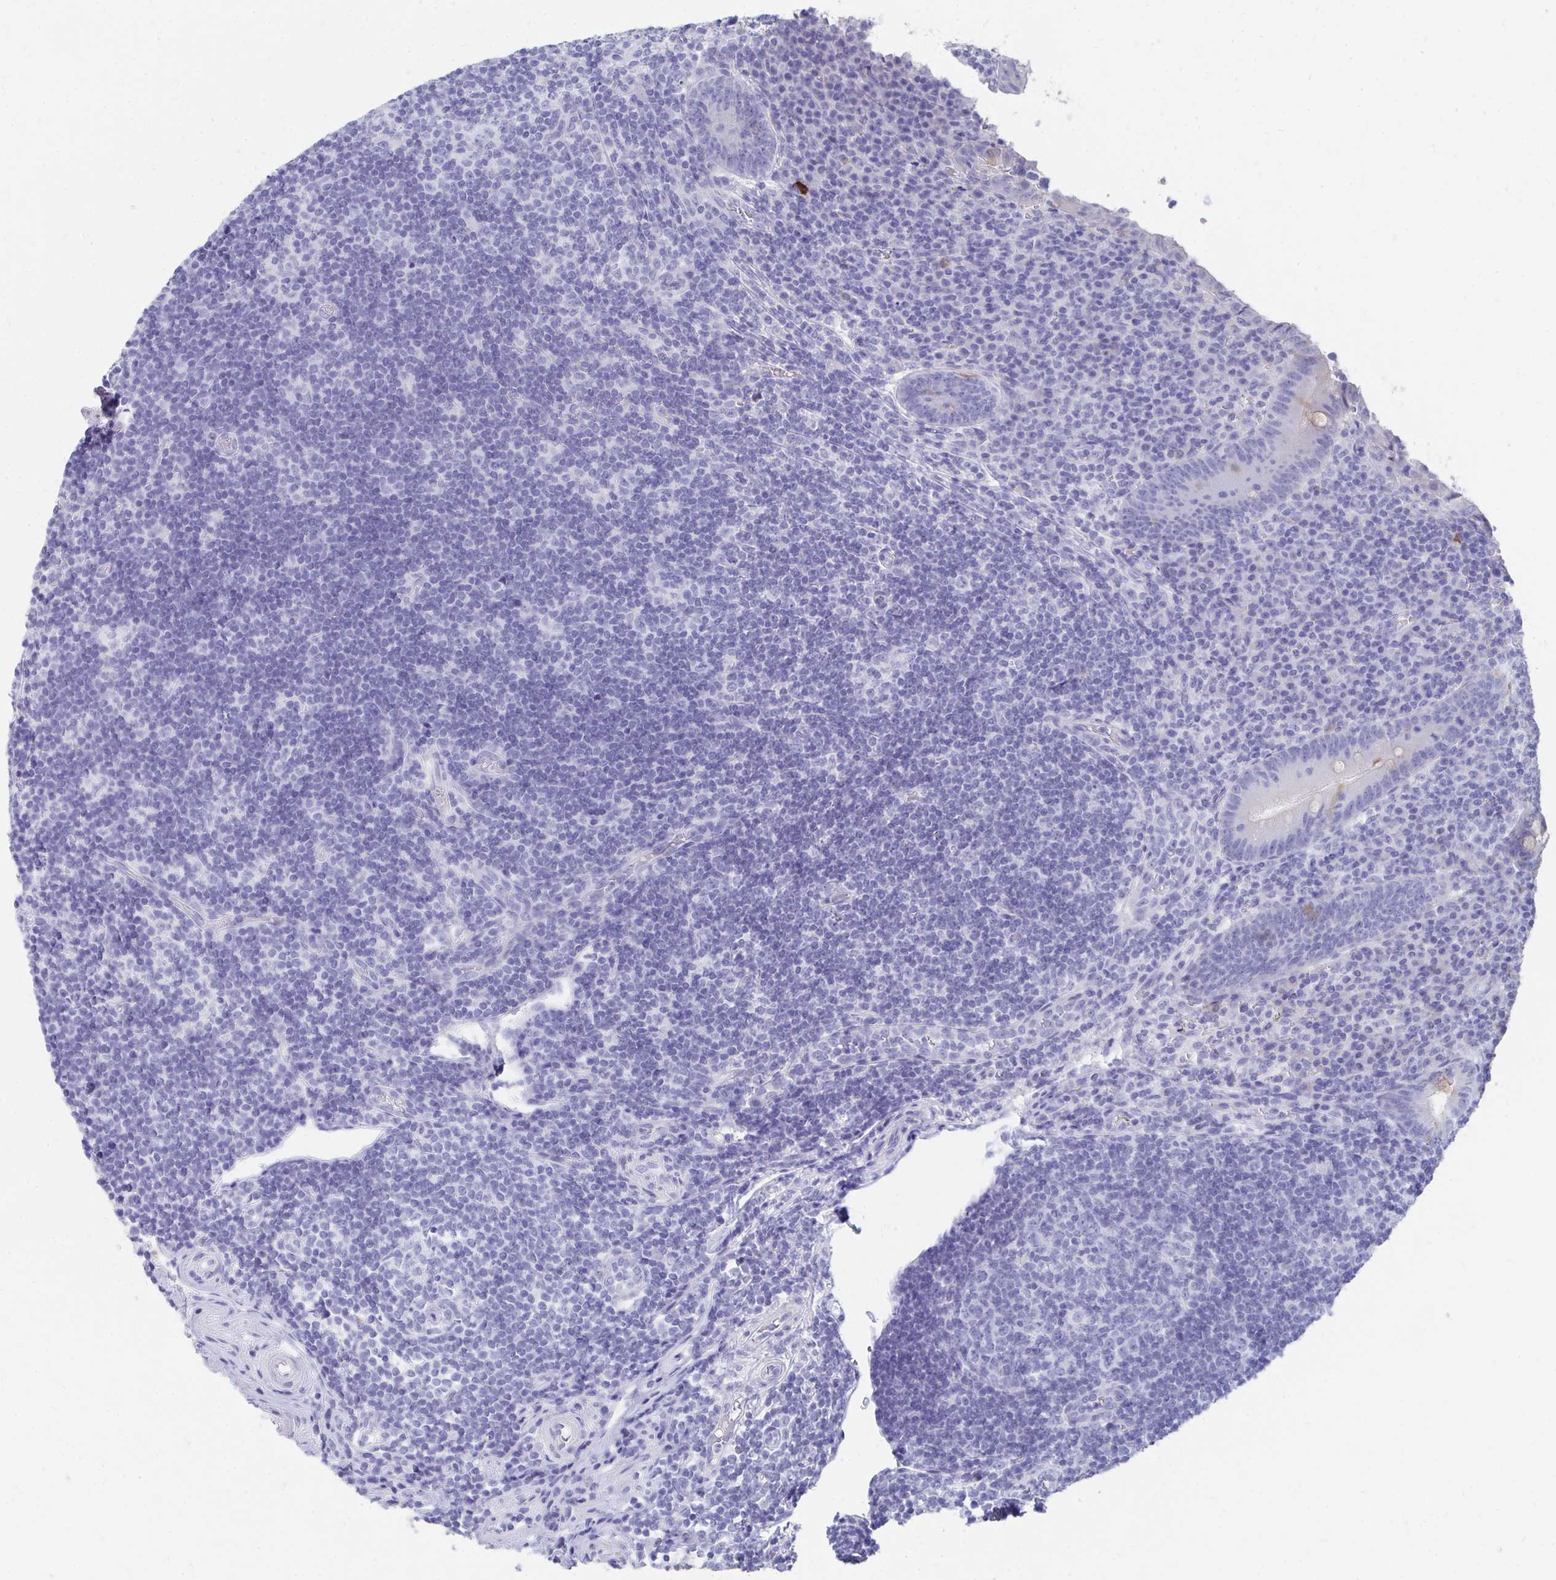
{"staining": {"intensity": "weak", "quantity": "<25%", "location": "cytoplasmic/membranous"}, "tissue": "appendix", "cell_type": "Glandular cells", "image_type": "normal", "snomed": [{"axis": "morphology", "description": "Normal tissue, NOS"}, {"axis": "topography", "description": "Appendix"}], "caption": "High magnification brightfield microscopy of normal appendix stained with DAB (3,3'-diaminobenzidine) (brown) and counterstained with hematoxylin (blue): glandular cells show no significant staining. (DAB (3,3'-diaminobenzidine) immunohistochemistry, high magnification).", "gene": "HGD", "patient": {"sex": "male", "age": 18}}